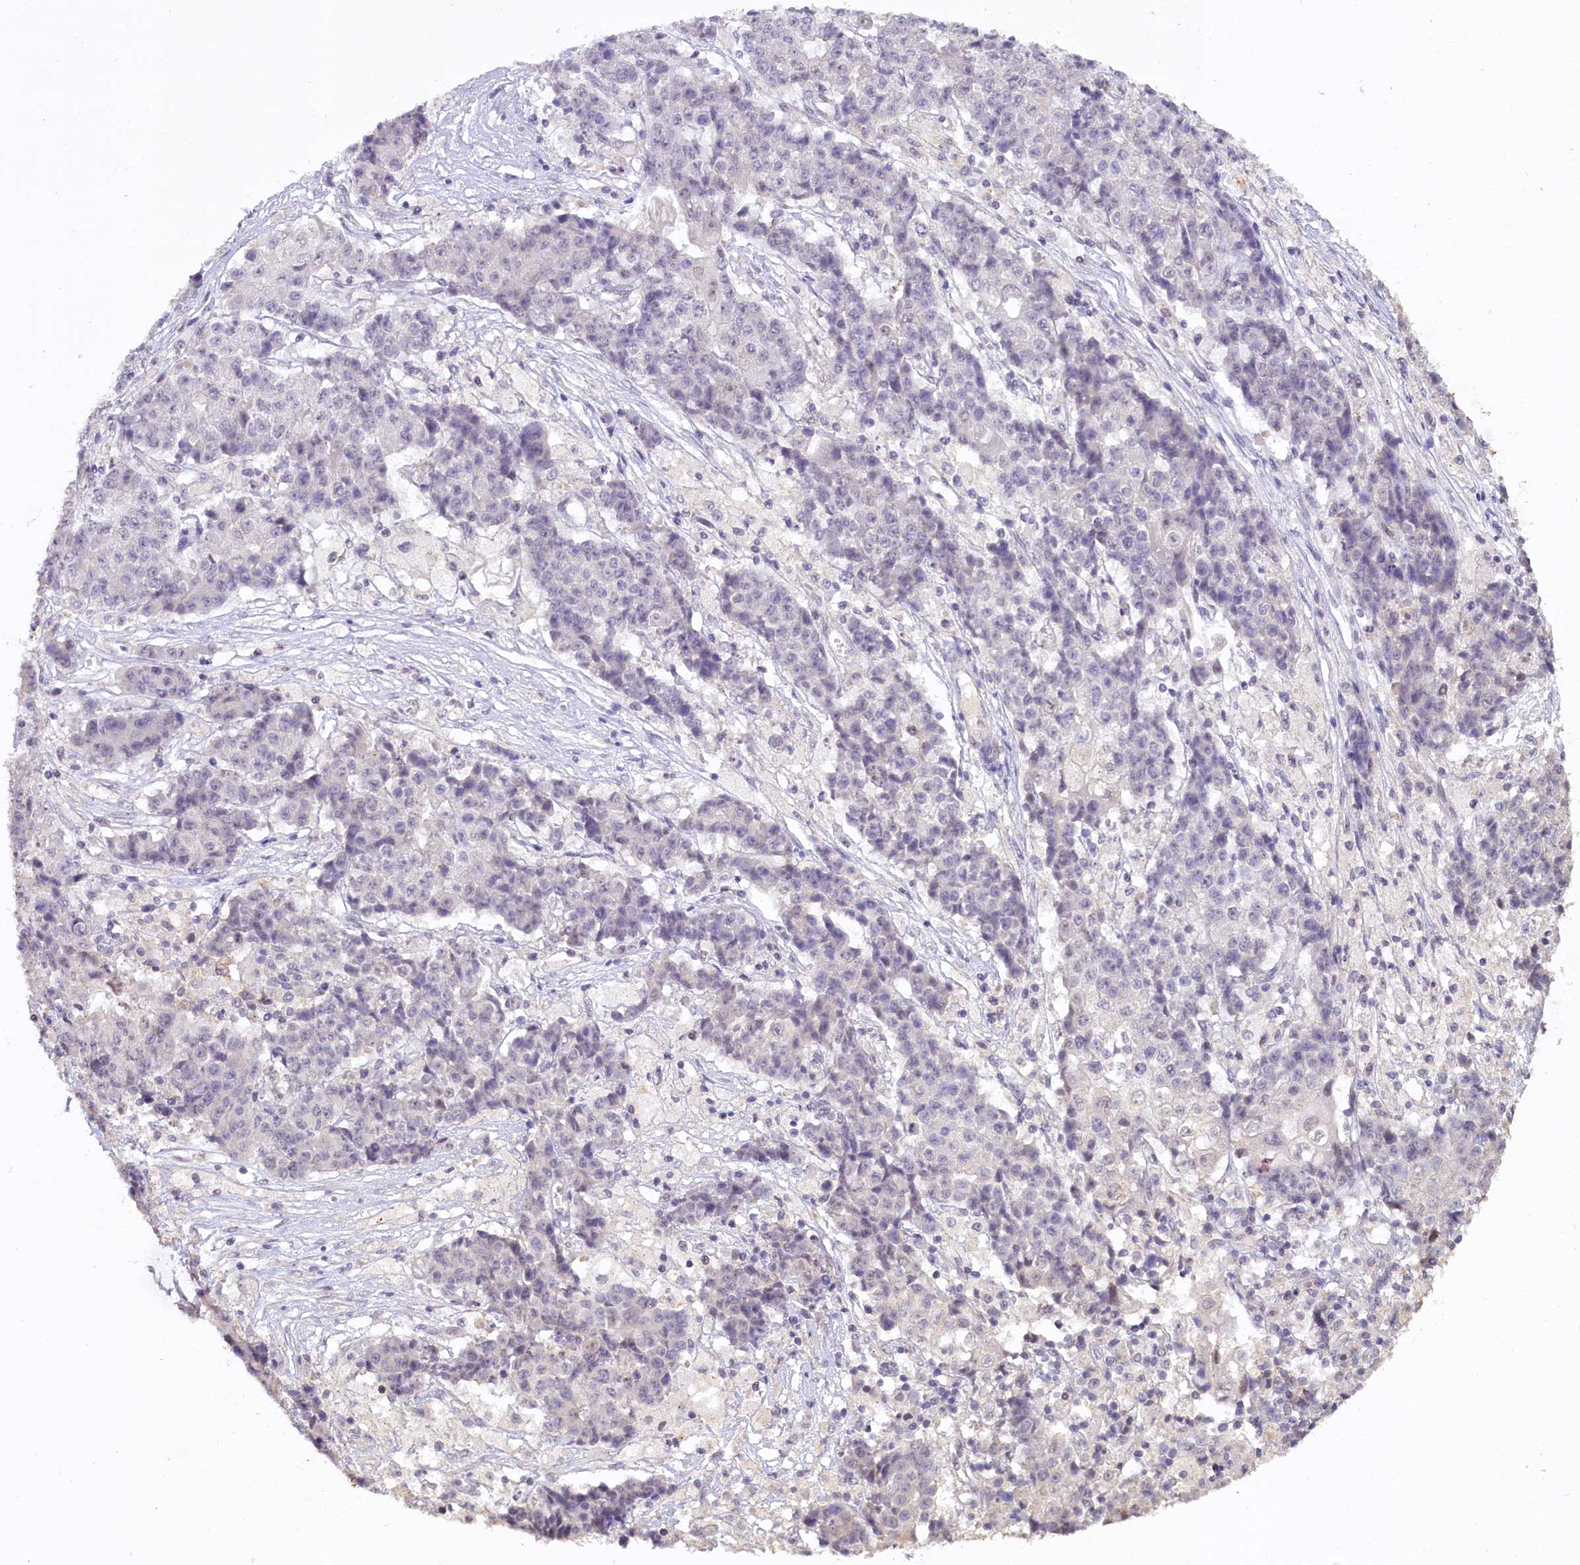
{"staining": {"intensity": "negative", "quantity": "none", "location": "none"}, "tissue": "ovarian cancer", "cell_type": "Tumor cells", "image_type": "cancer", "snomed": [{"axis": "morphology", "description": "Carcinoma, endometroid"}, {"axis": "topography", "description": "Ovary"}], "caption": "The image exhibits no significant positivity in tumor cells of endometroid carcinoma (ovarian).", "gene": "MUCL1", "patient": {"sex": "female", "age": 42}}